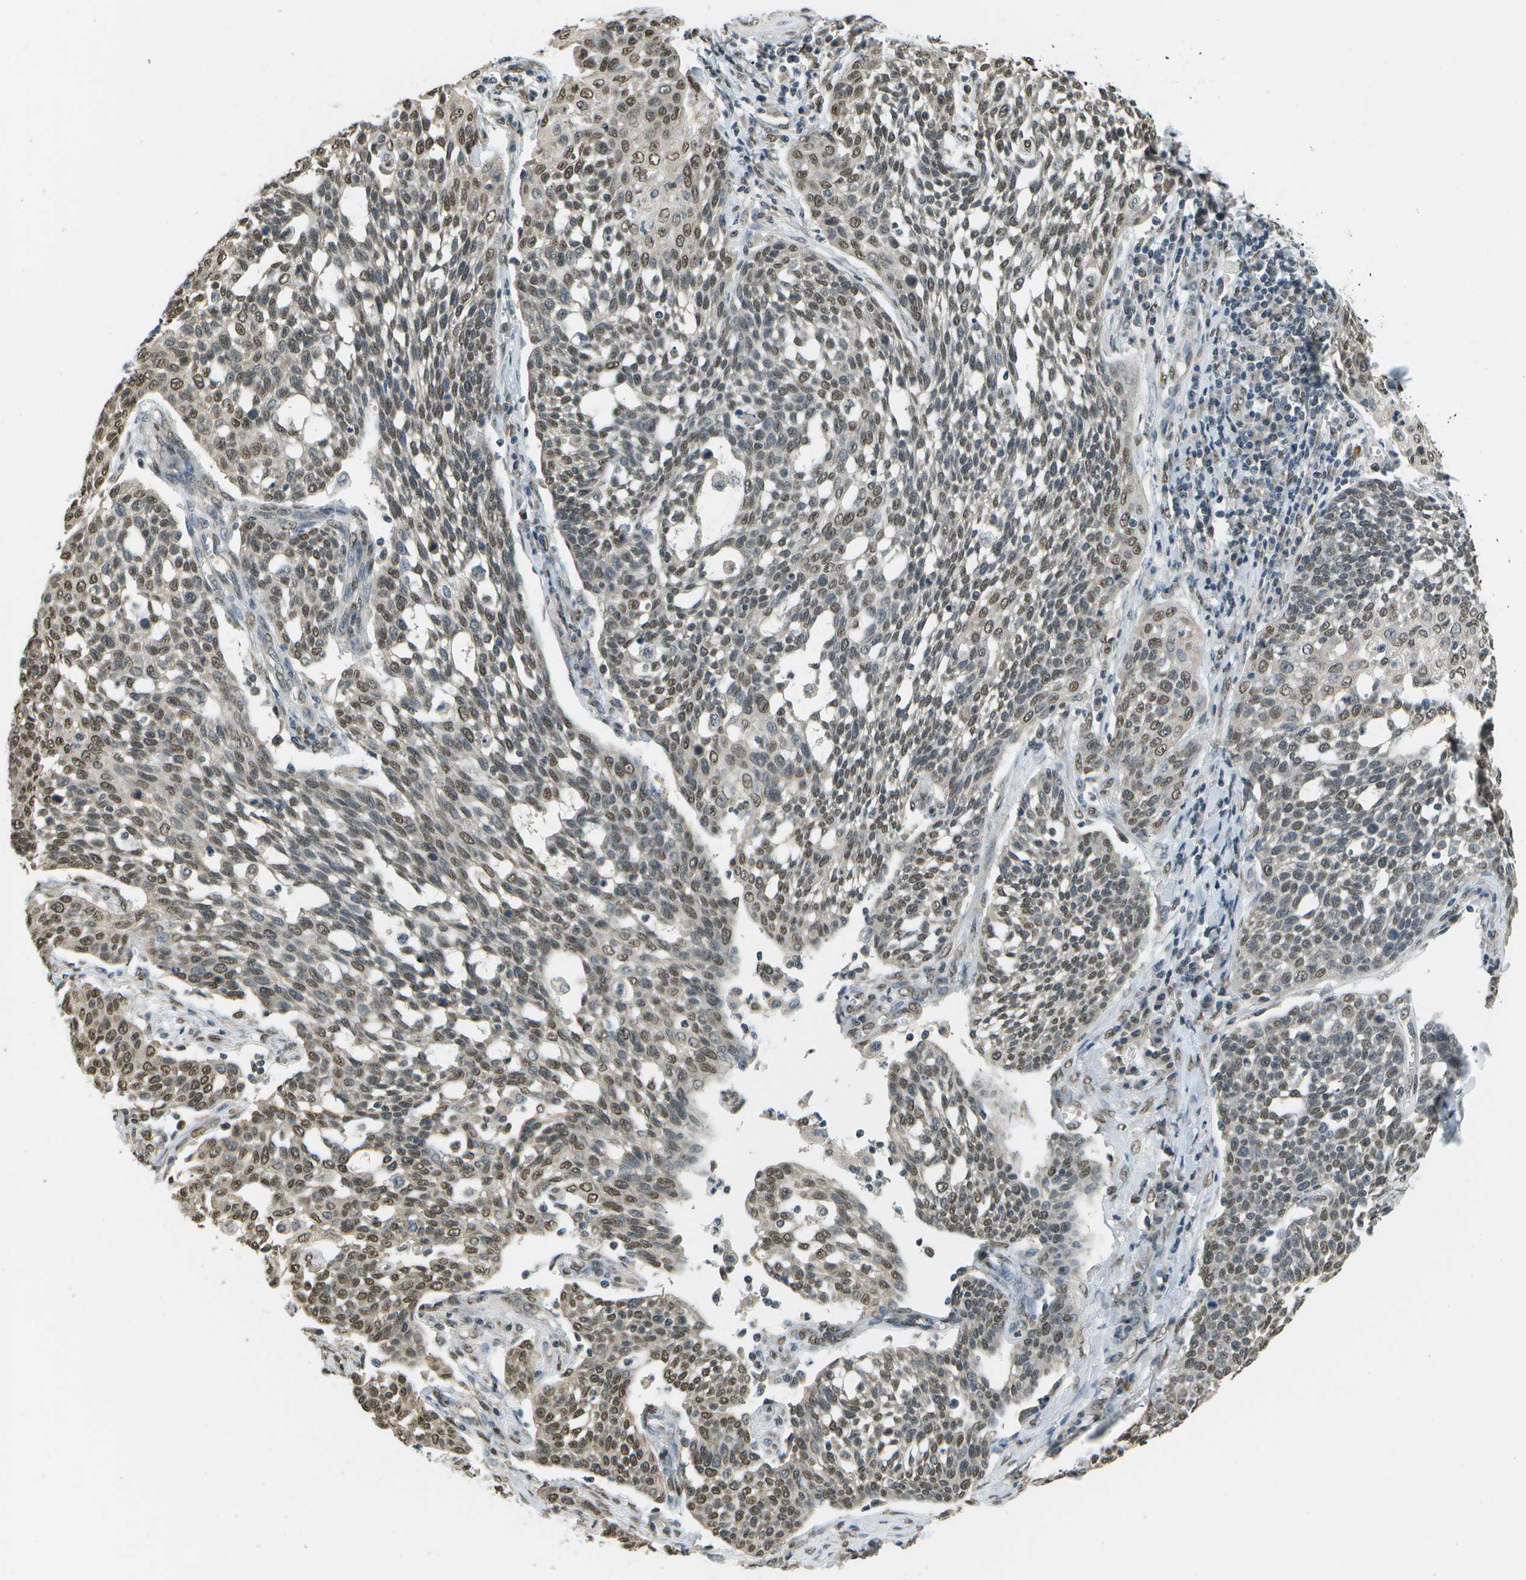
{"staining": {"intensity": "moderate", "quantity": ">75%", "location": "nuclear"}, "tissue": "cervical cancer", "cell_type": "Tumor cells", "image_type": "cancer", "snomed": [{"axis": "morphology", "description": "Squamous cell carcinoma, NOS"}, {"axis": "topography", "description": "Cervix"}], "caption": "Immunohistochemistry image of neoplastic tissue: human cervical cancer stained using immunohistochemistry (IHC) shows medium levels of moderate protein expression localized specifically in the nuclear of tumor cells, appearing as a nuclear brown color.", "gene": "ABL2", "patient": {"sex": "female", "age": 34}}